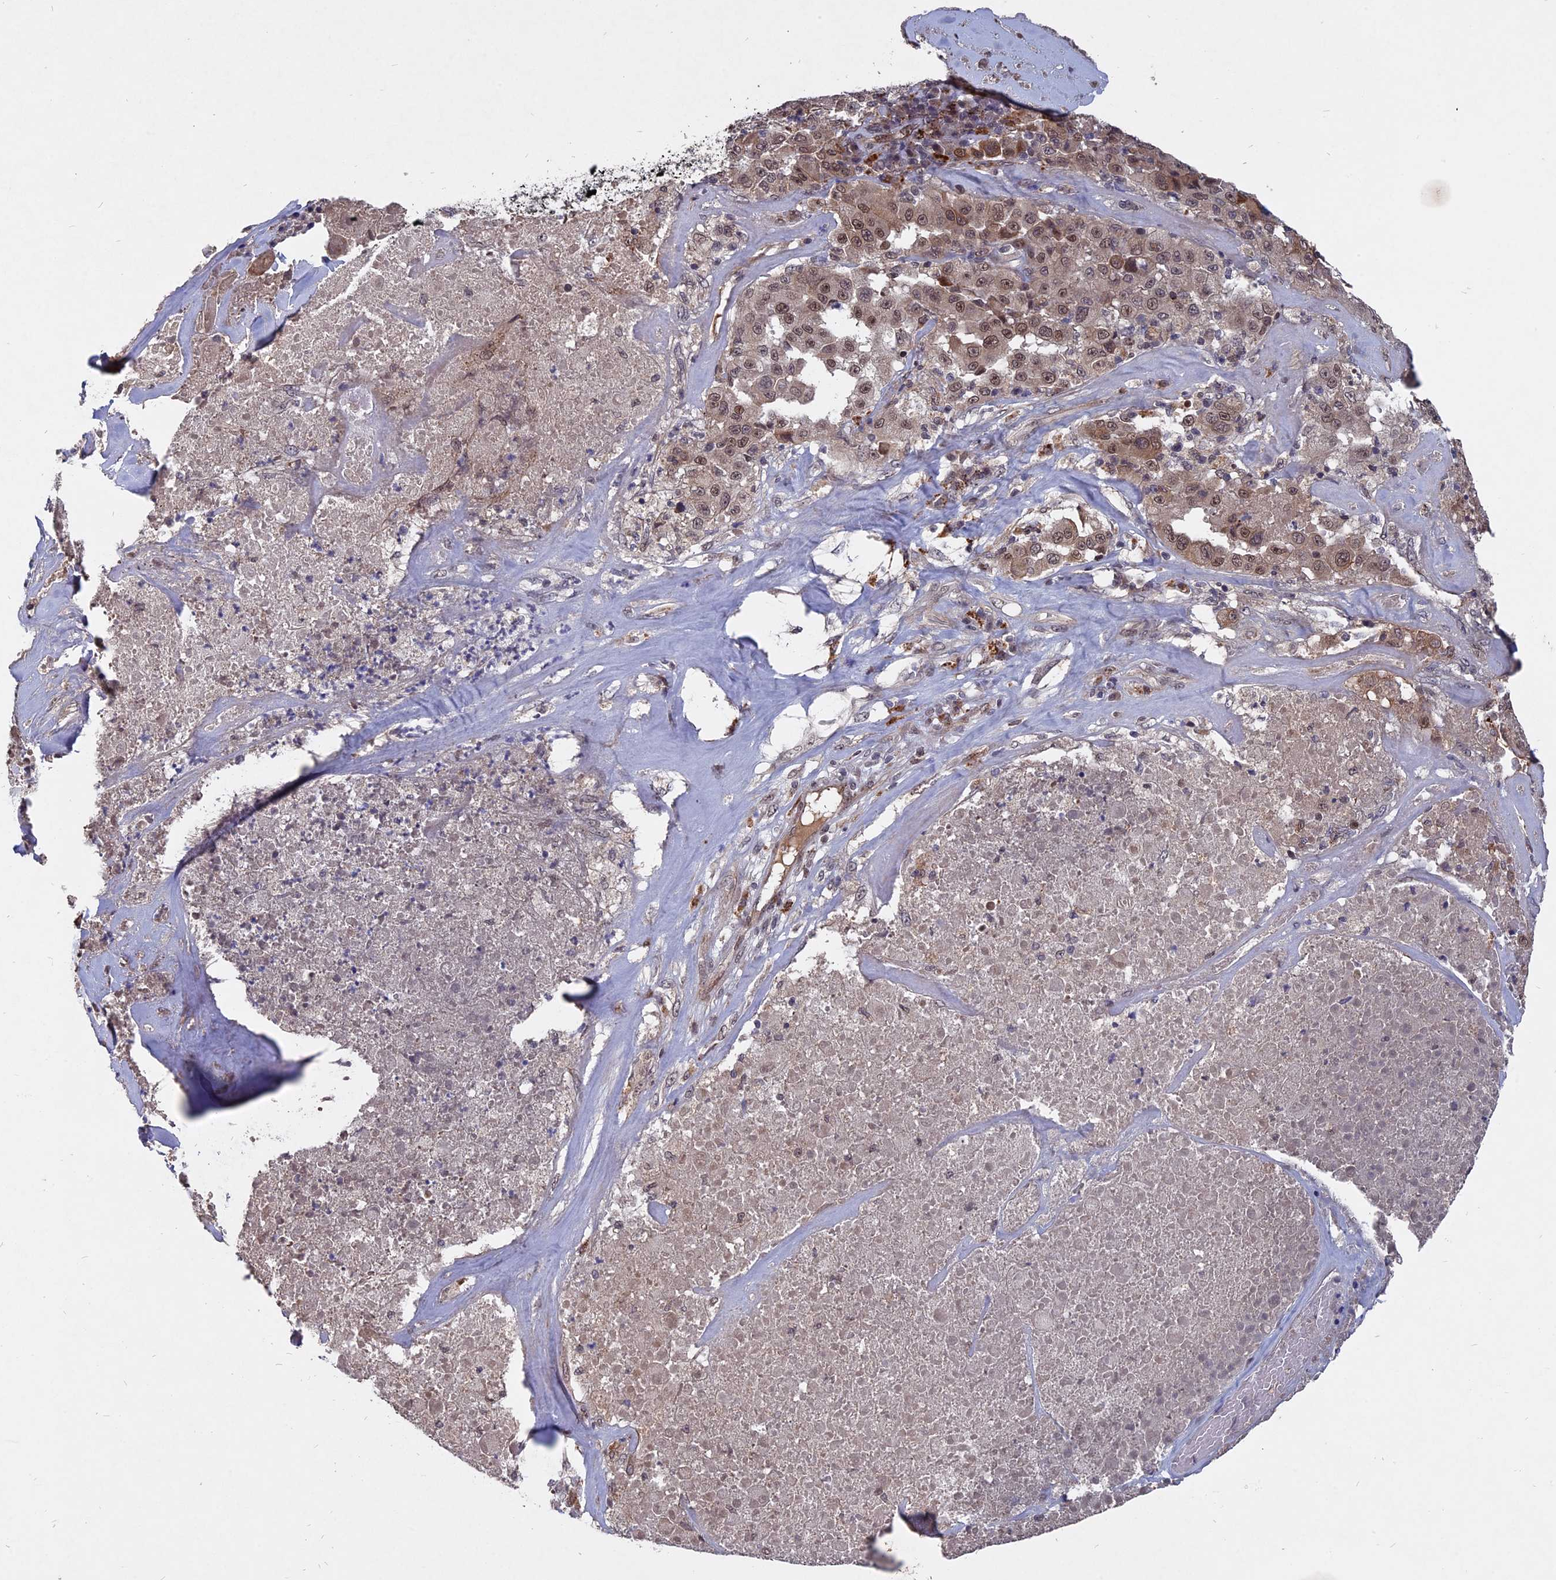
{"staining": {"intensity": "weak", "quantity": ">75%", "location": "cytoplasmic/membranous,nuclear"}, "tissue": "melanoma", "cell_type": "Tumor cells", "image_type": "cancer", "snomed": [{"axis": "morphology", "description": "Malignant melanoma, Metastatic site"}, {"axis": "topography", "description": "Lymph node"}], "caption": "Immunohistochemical staining of human malignant melanoma (metastatic site) reveals low levels of weak cytoplasmic/membranous and nuclear expression in about >75% of tumor cells.", "gene": "NOSIP", "patient": {"sex": "male", "age": 62}}